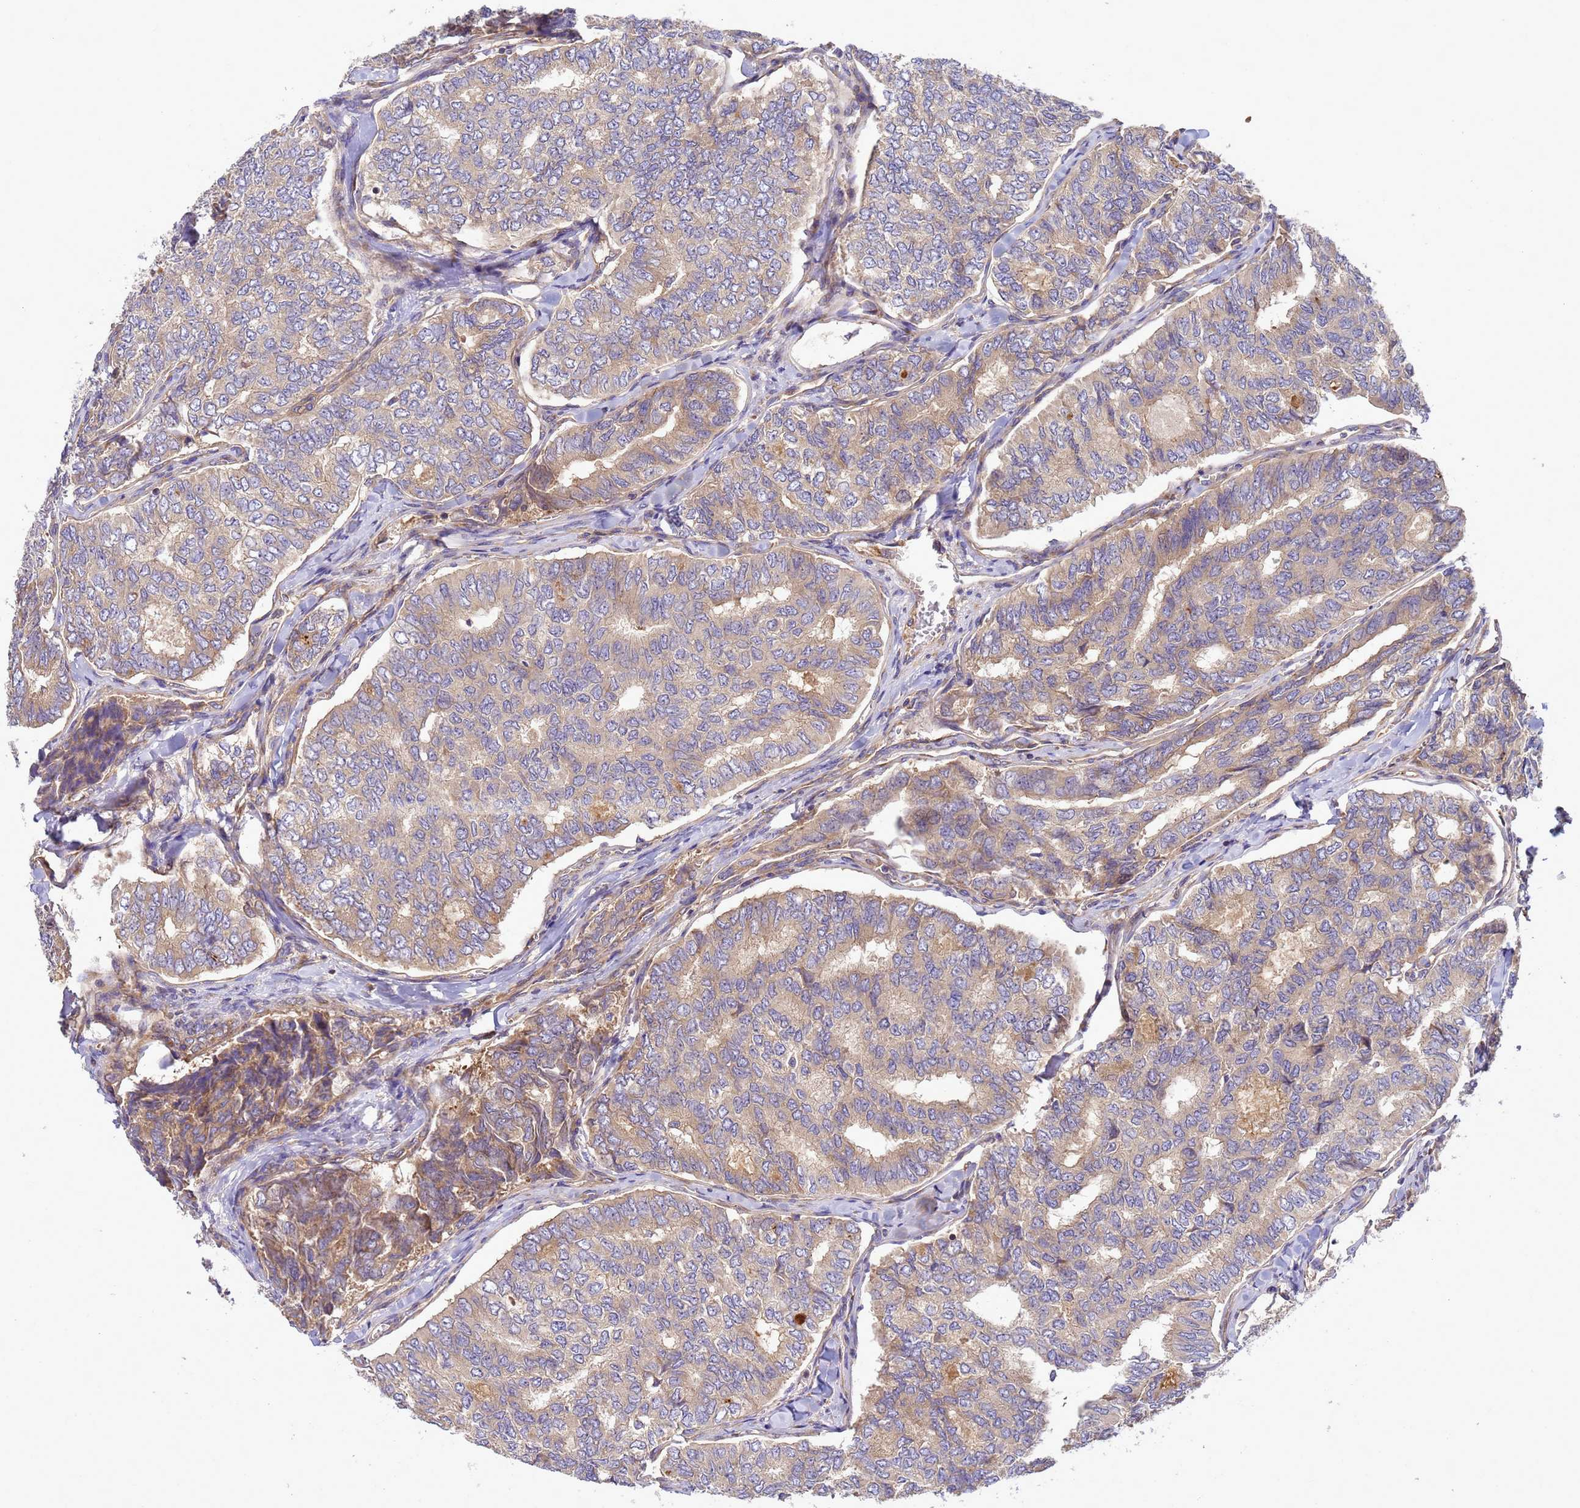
{"staining": {"intensity": "moderate", "quantity": ">75%", "location": "cytoplasmic/membranous"}, "tissue": "thyroid cancer", "cell_type": "Tumor cells", "image_type": "cancer", "snomed": [{"axis": "morphology", "description": "Papillary adenocarcinoma, NOS"}, {"axis": "topography", "description": "Thyroid gland"}], "caption": "High-magnification brightfield microscopy of thyroid papillary adenocarcinoma stained with DAB (brown) and counterstained with hematoxylin (blue). tumor cells exhibit moderate cytoplasmic/membranous positivity is seen in about>75% of cells.", "gene": "BECN1", "patient": {"sex": "female", "age": 35}}